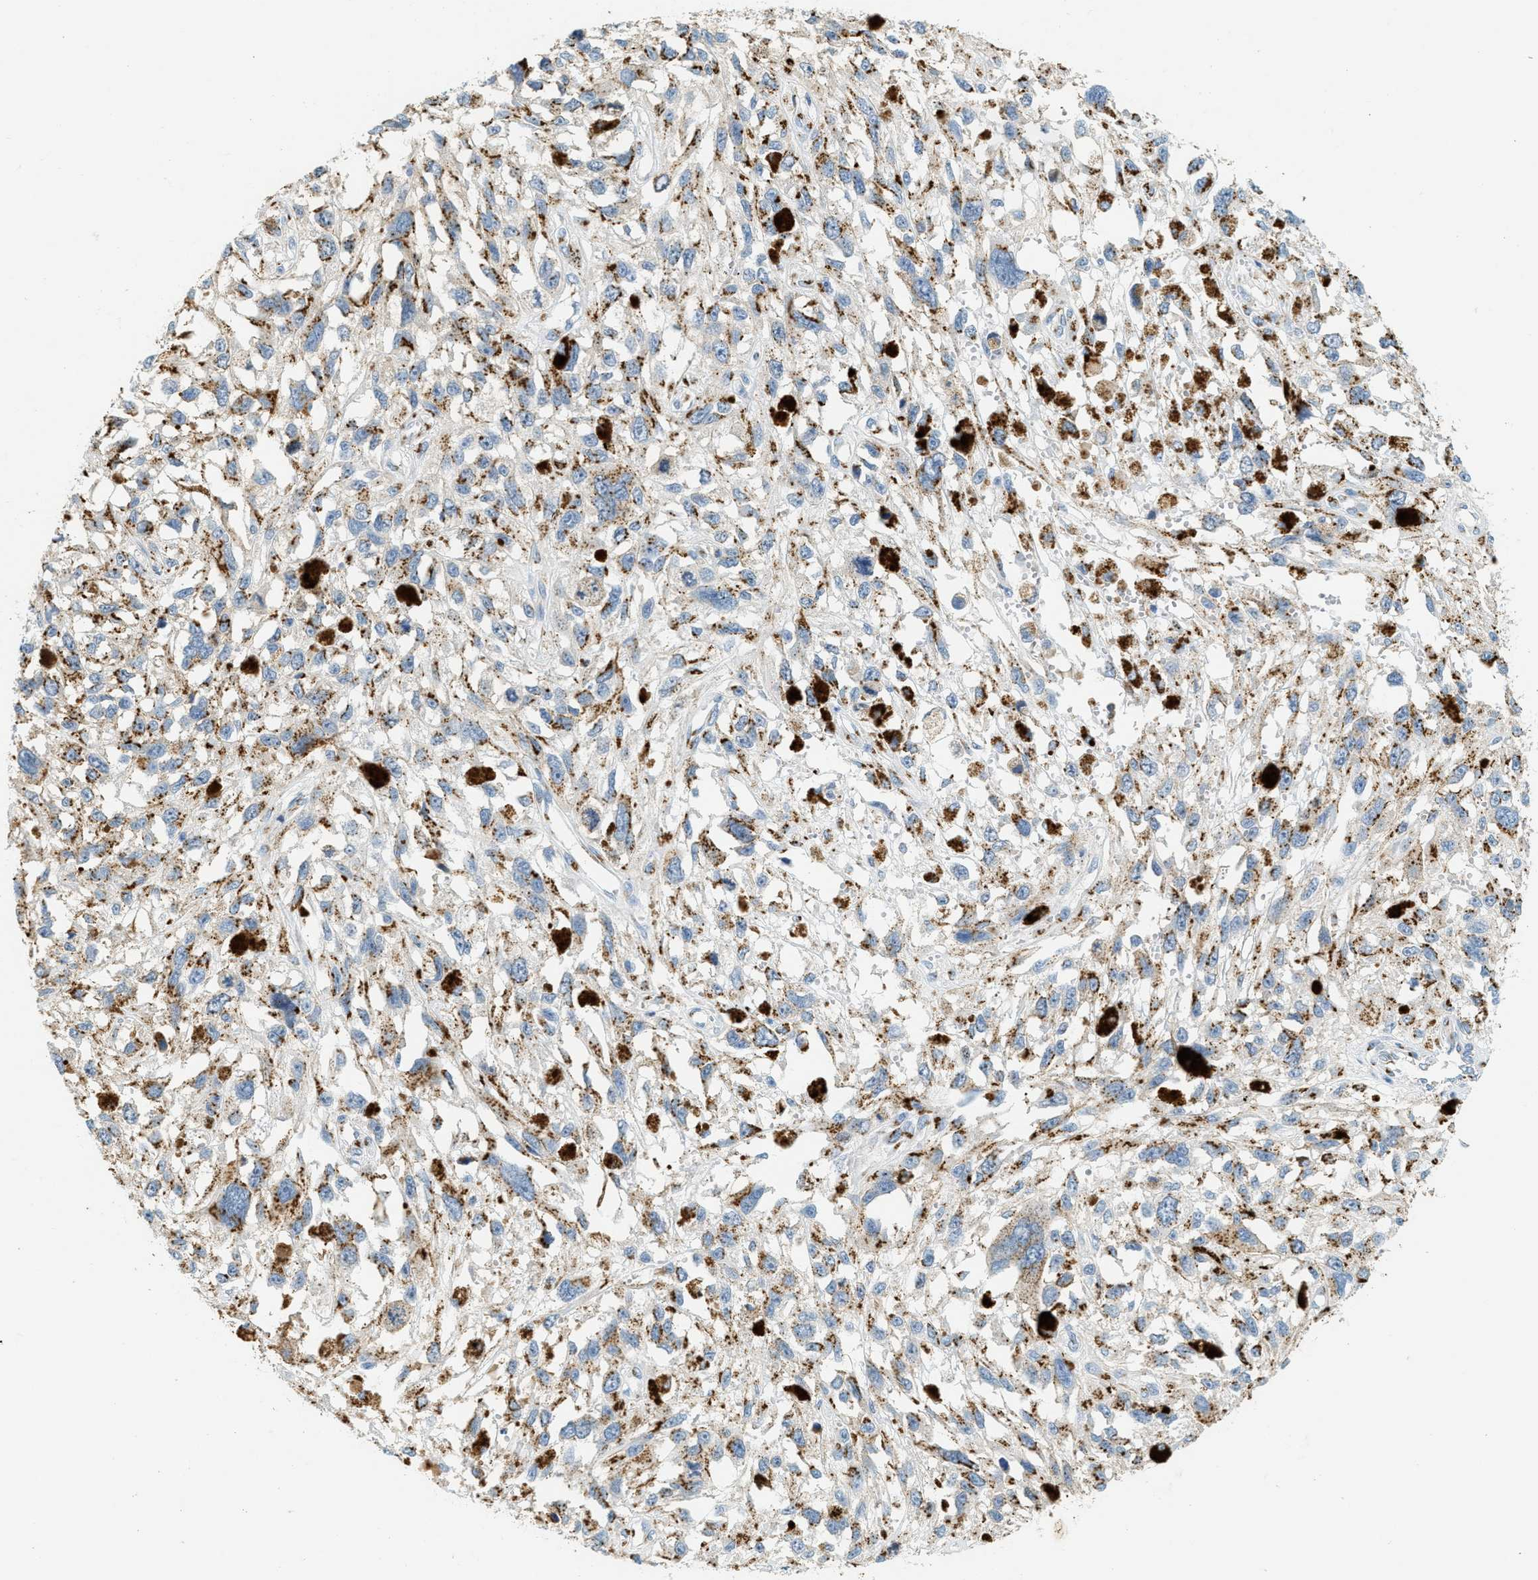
{"staining": {"intensity": "moderate", "quantity": "25%-75%", "location": "cytoplasmic/membranous"}, "tissue": "melanoma", "cell_type": "Tumor cells", "image_type": "cancer", "snomed": [{"axis": "morphology", "description": "Malignant melanoma, Metastatic site"}, {"axis": "topography", "description": "Lymph node"}], "caption": "This micrograph exhibits immunohistochemistry (IHC) staining of human melanoma, with medium moderate cytoplasmic/membranous positivity in approximately 25%-75% of tumor cells.", "gene": "ENTPD4", "patient": {"sex": "male", "age": 59}}